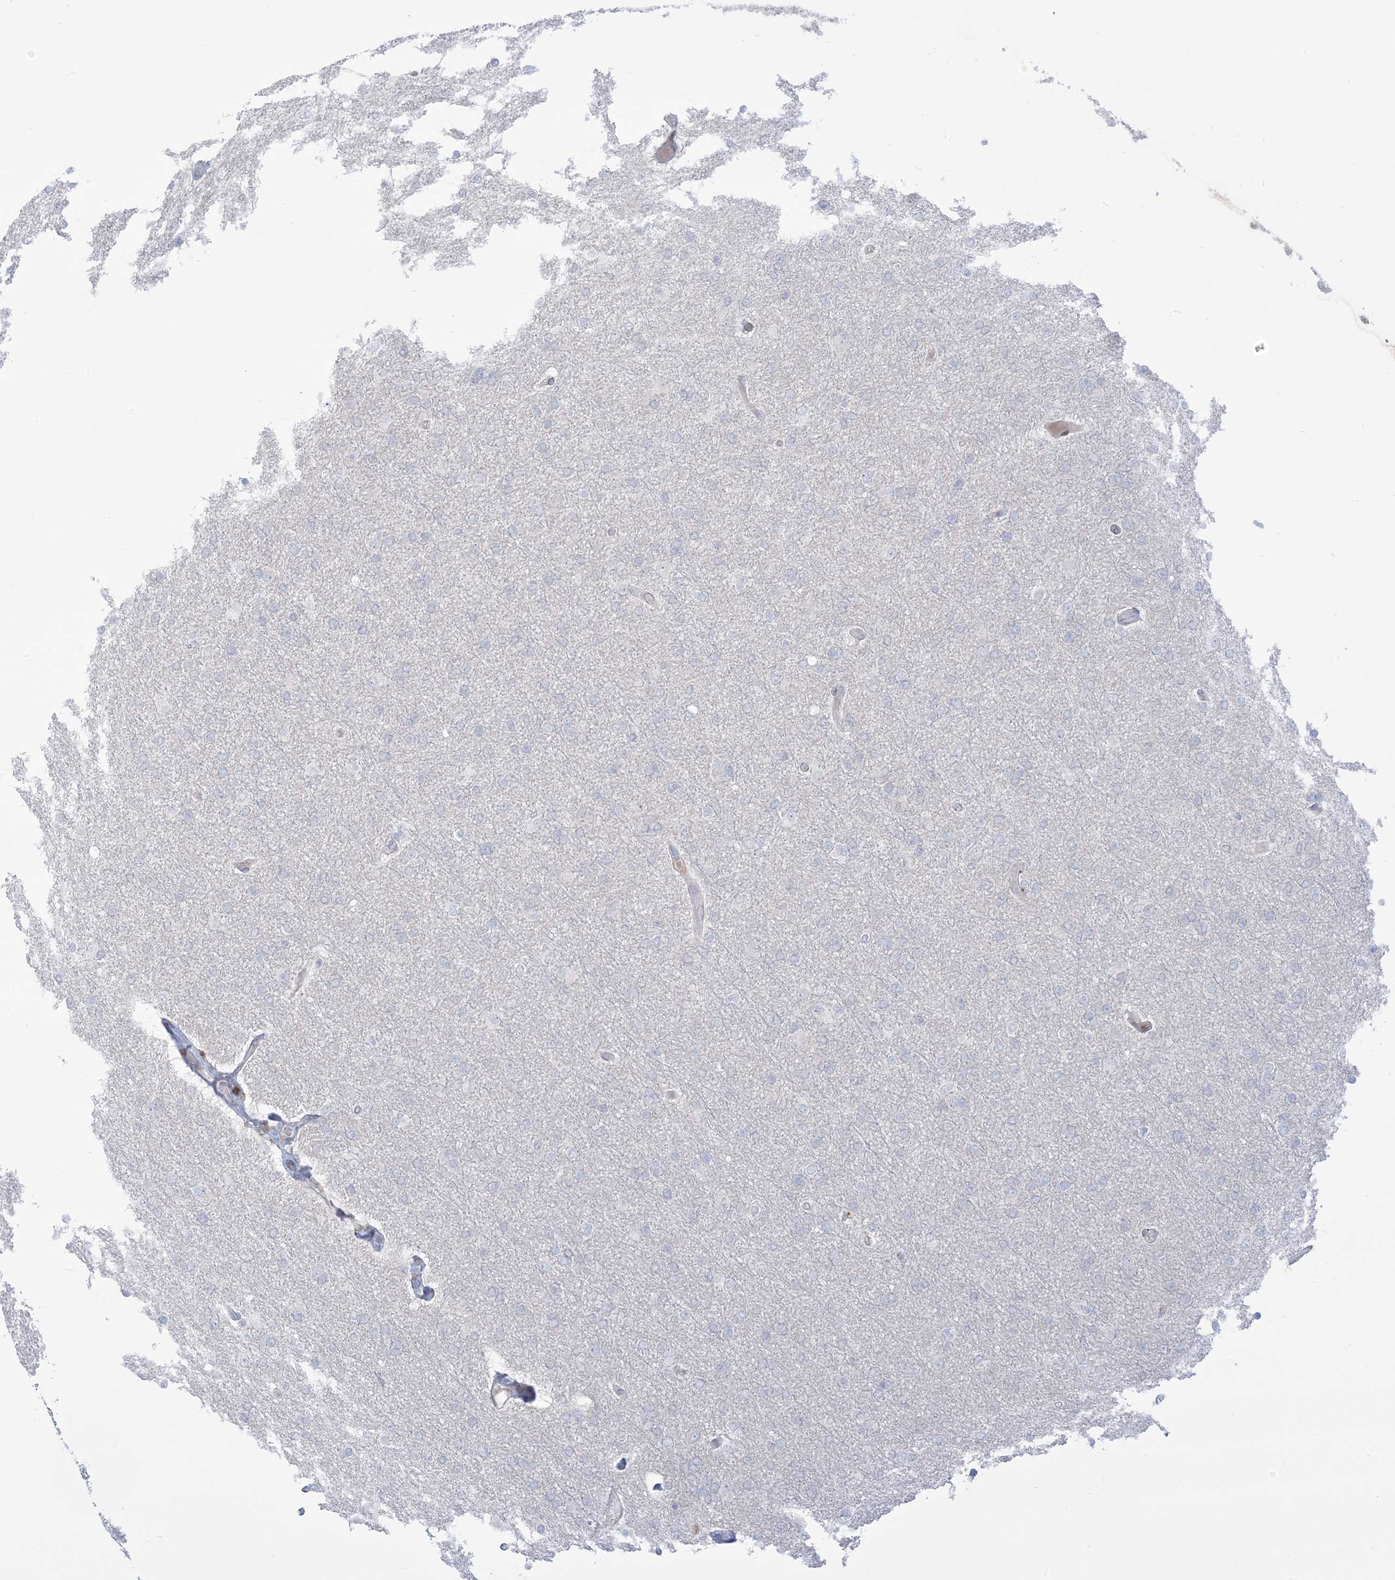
{"staining": {"intensity": "negative", "quantity": "none", "location": "none"}, "tissue": "glioma", "cell_type": "Tumor cells", "image_type": "cancer", "snomed": [{"axis": "morphology", "description": "Glioma, malignant, High grade"}, {"axis": "topography", "description": "Cerebral cortex"}], "caption": "Tumor cells show no significant expression in high-grade glioma (malignant).", "gene": "AFTPH", "patient": {"sex": "female", "age": 36}}